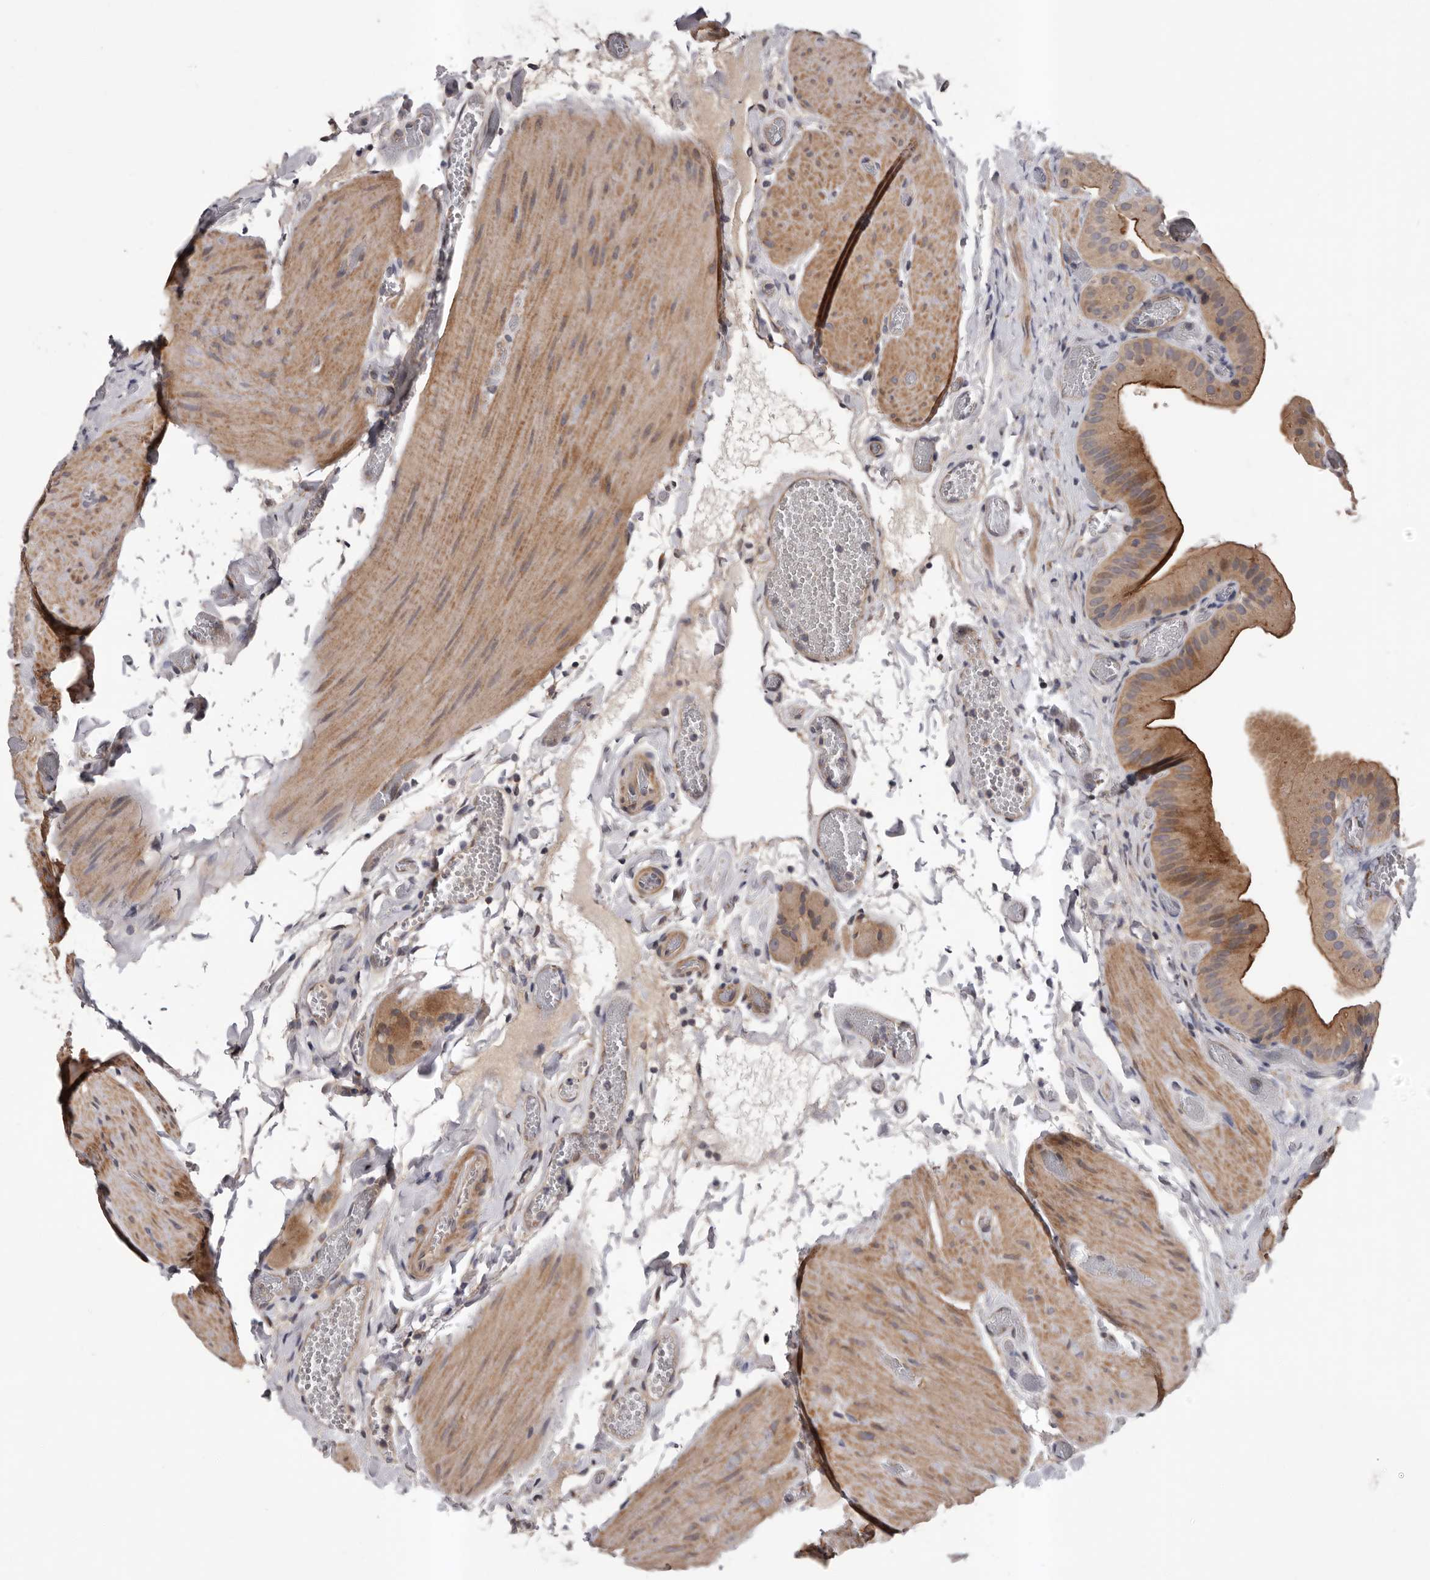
{"staining": {"intensity": "moderate", "quantity": ">75%", "location": "cytoplasmic/membranous"}, "tissue": "gallbladder", "cell_type": "Glandular cells", "image_type": "normal", "snomed": [{"axis": "morphology", "description": "Normal tissue, NOS"}, {"axis": "topography", "description": "Gallbladder"}], "caption": "Moderate cytoplasmic/membranous staining for a protein is seen in about >75% of glandular cells of unremarkable gallbladder using IHC.", "gene": "PRKD1", "patient": {"sex": "female", "age": 64}}